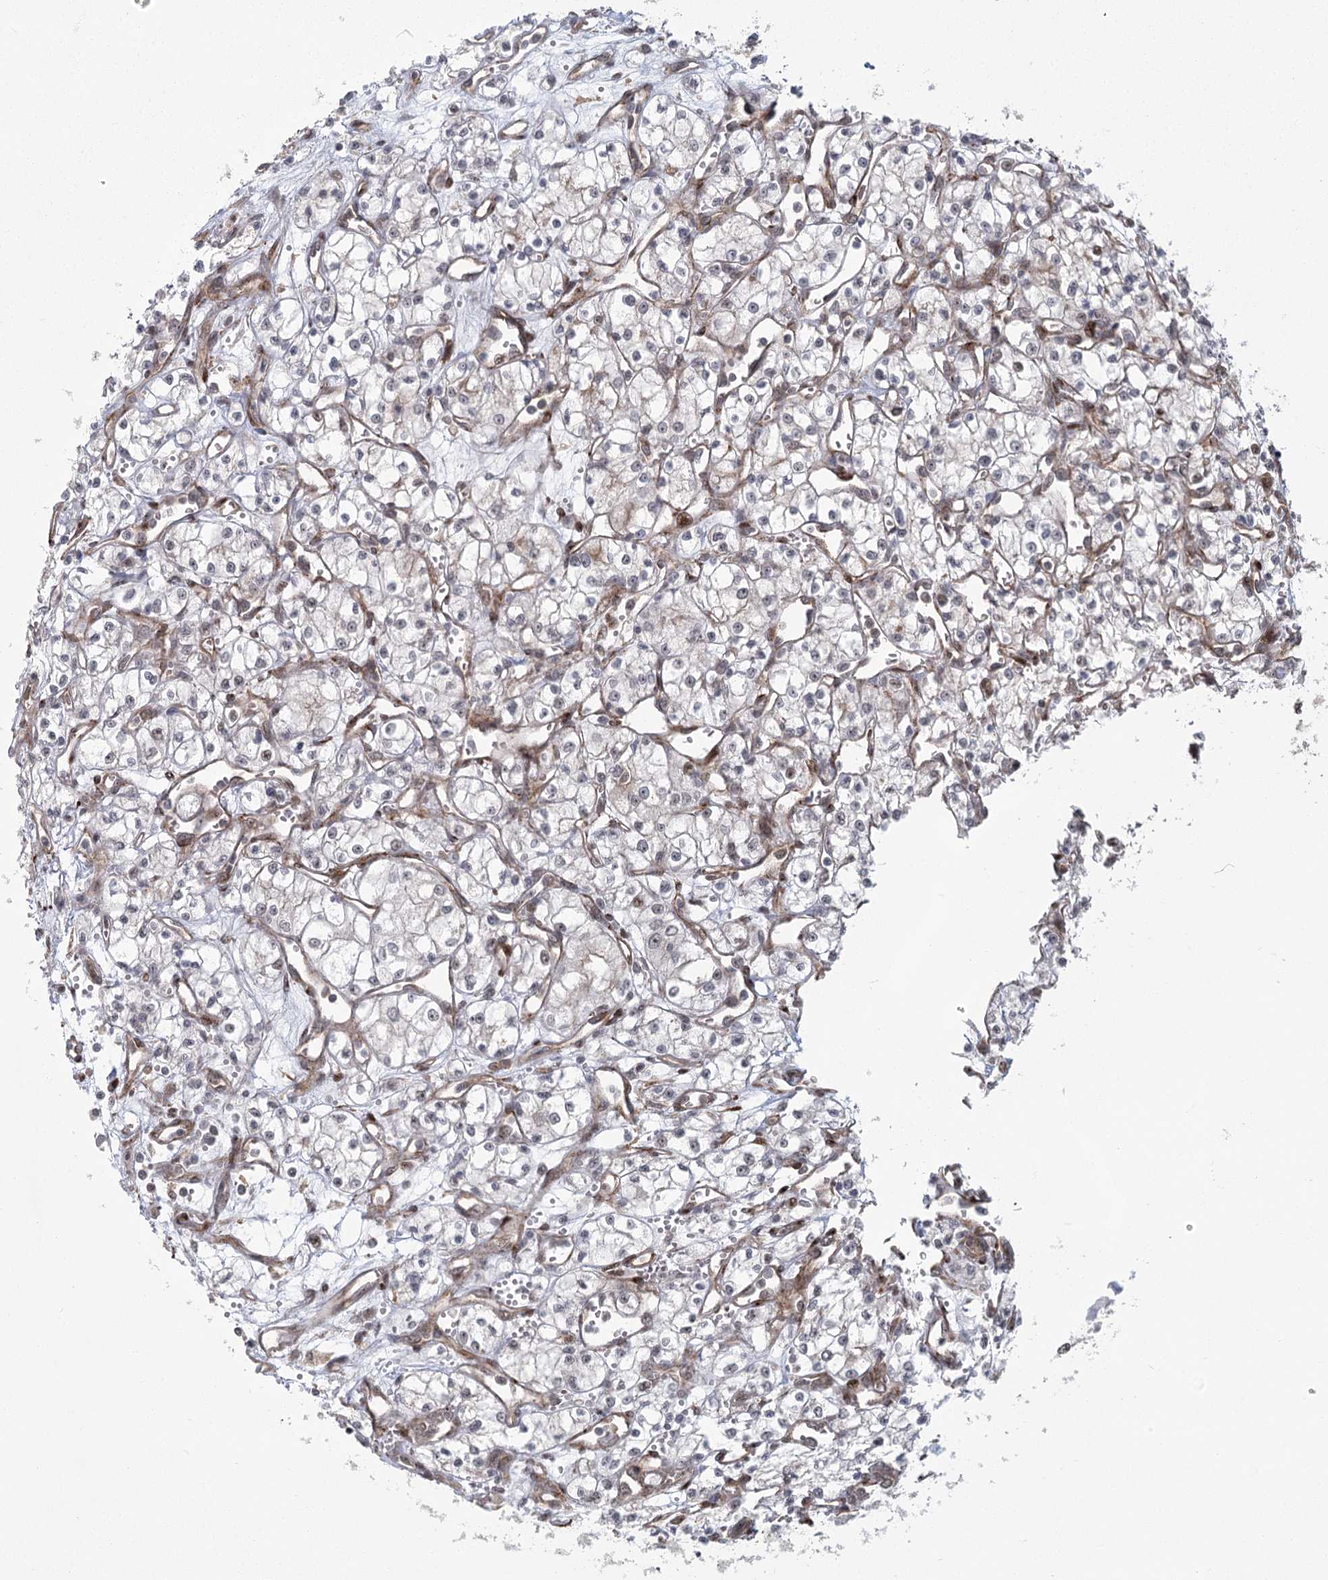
{"staining": {"intensity": "negative", "quantity": "none", "location": "none"}, "tissue": "renal cancer", "cell_type": "Tumor cells", "image_type": "cancer", "snomed": [{"axis": "morphology", "description": "Adenocarcinoma, NOS"}, {"axis": "topography", "description": "Kidney"}], "caption": "Immunohistochemistry image of human adenocarcinoma (renal) stained for a protein (brown), which exhibits no expression in tumor cells.", "gene": "PARM1", "patient": {"sex": "male", "age": 59}}